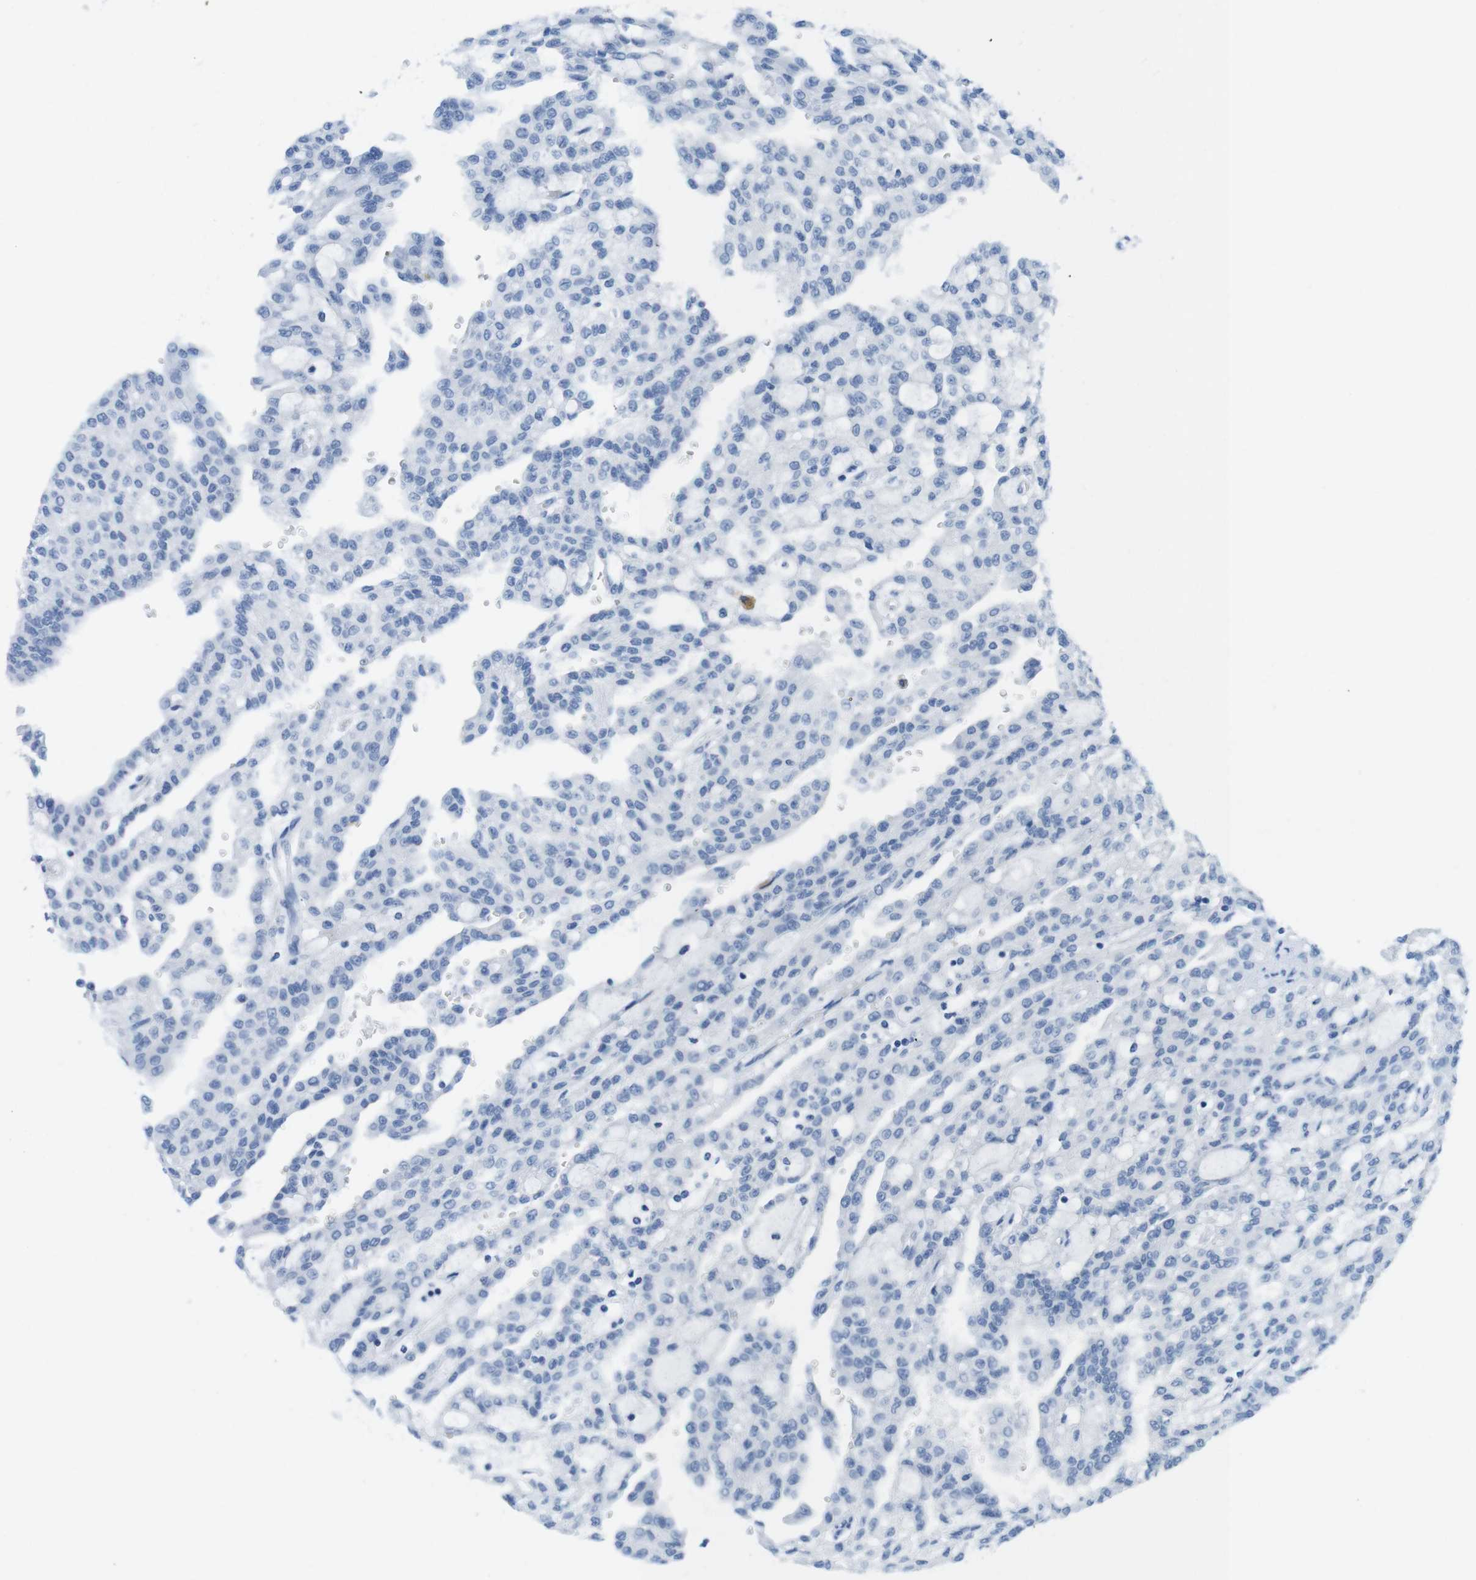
{"staining": {"intensity": "negative", "quantity": "none", "location": "none"}, "tissue": "renal cancer", "cell_type": "Tumor cells", "image_type": "cancer", "snomed": [{"axis": "morphology", "description": "Adenocarcinoma, NOS"}, {"axis": "topography", "description": "Kidney"}], "caption": "IHC micrograph of neoplastic tissue: renal cancer (adenocarcinoma) stained with DAB (3,3'-diaminobenzidine) reveals no significant protein expression in tumor cells.", "gene": "OPN1SW", "patient": {"sex": "male", "age": 63}}